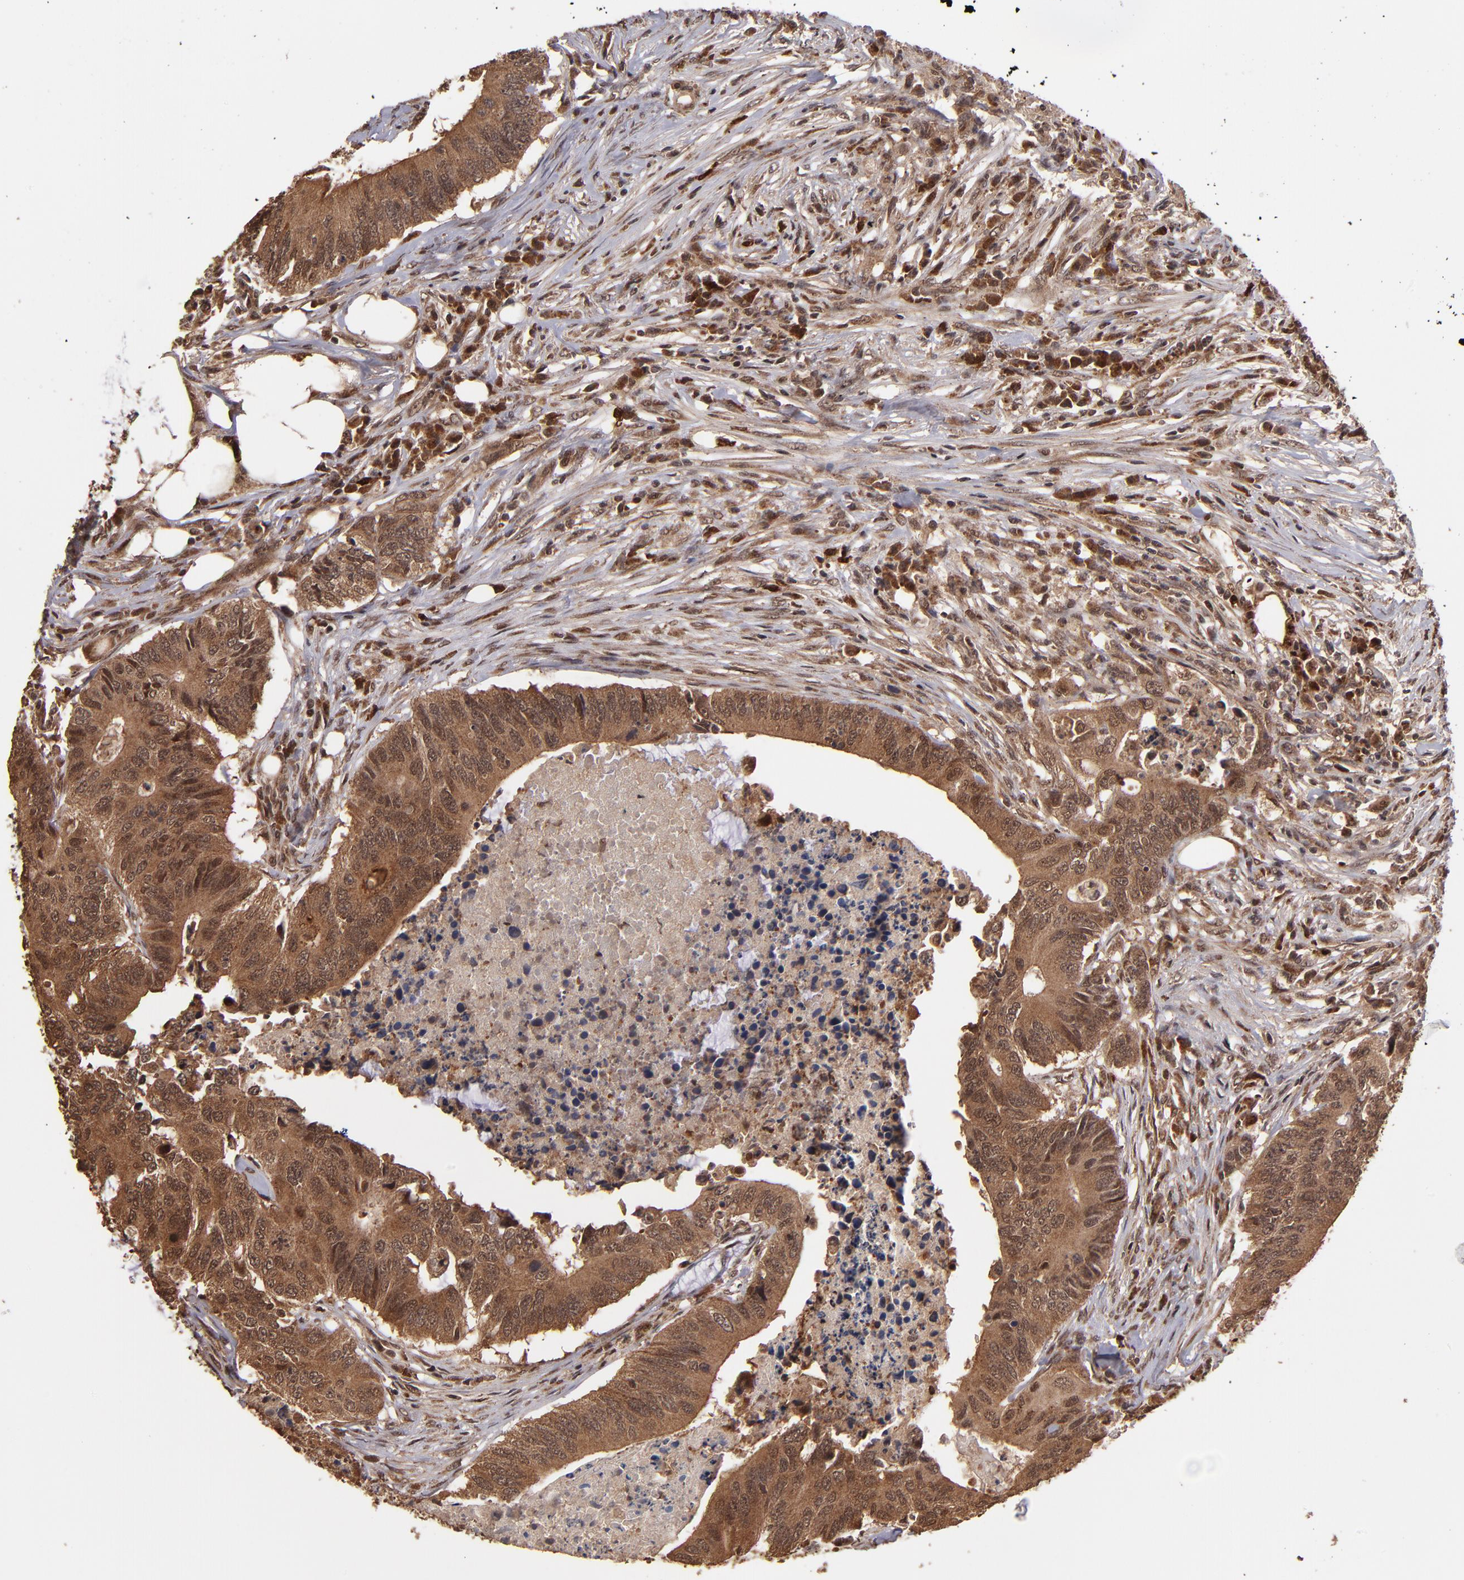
{"staining": {"intensity": "strong", "quantity": ">75%", "location": "cytoplasmic/membranous"}, "tissue": "colorectal cancer", "cell_type": "Tumor cells", "image_type": "cancer", "snomed": [{"axis": "morphology", "description": "Adenocarcinoma, NOS"}, {"axis": "topography", "description": "Colon"}], "caption": "There is high levels of strong cytoplasmic/membranous positivity in tumor cells of colorectal cancer (adenocarcinoma), as demonstrated by immunohistochemical staining (brown color).", "gene": "NFE2L2", "patient": {"sex": "male", "age": 71}}